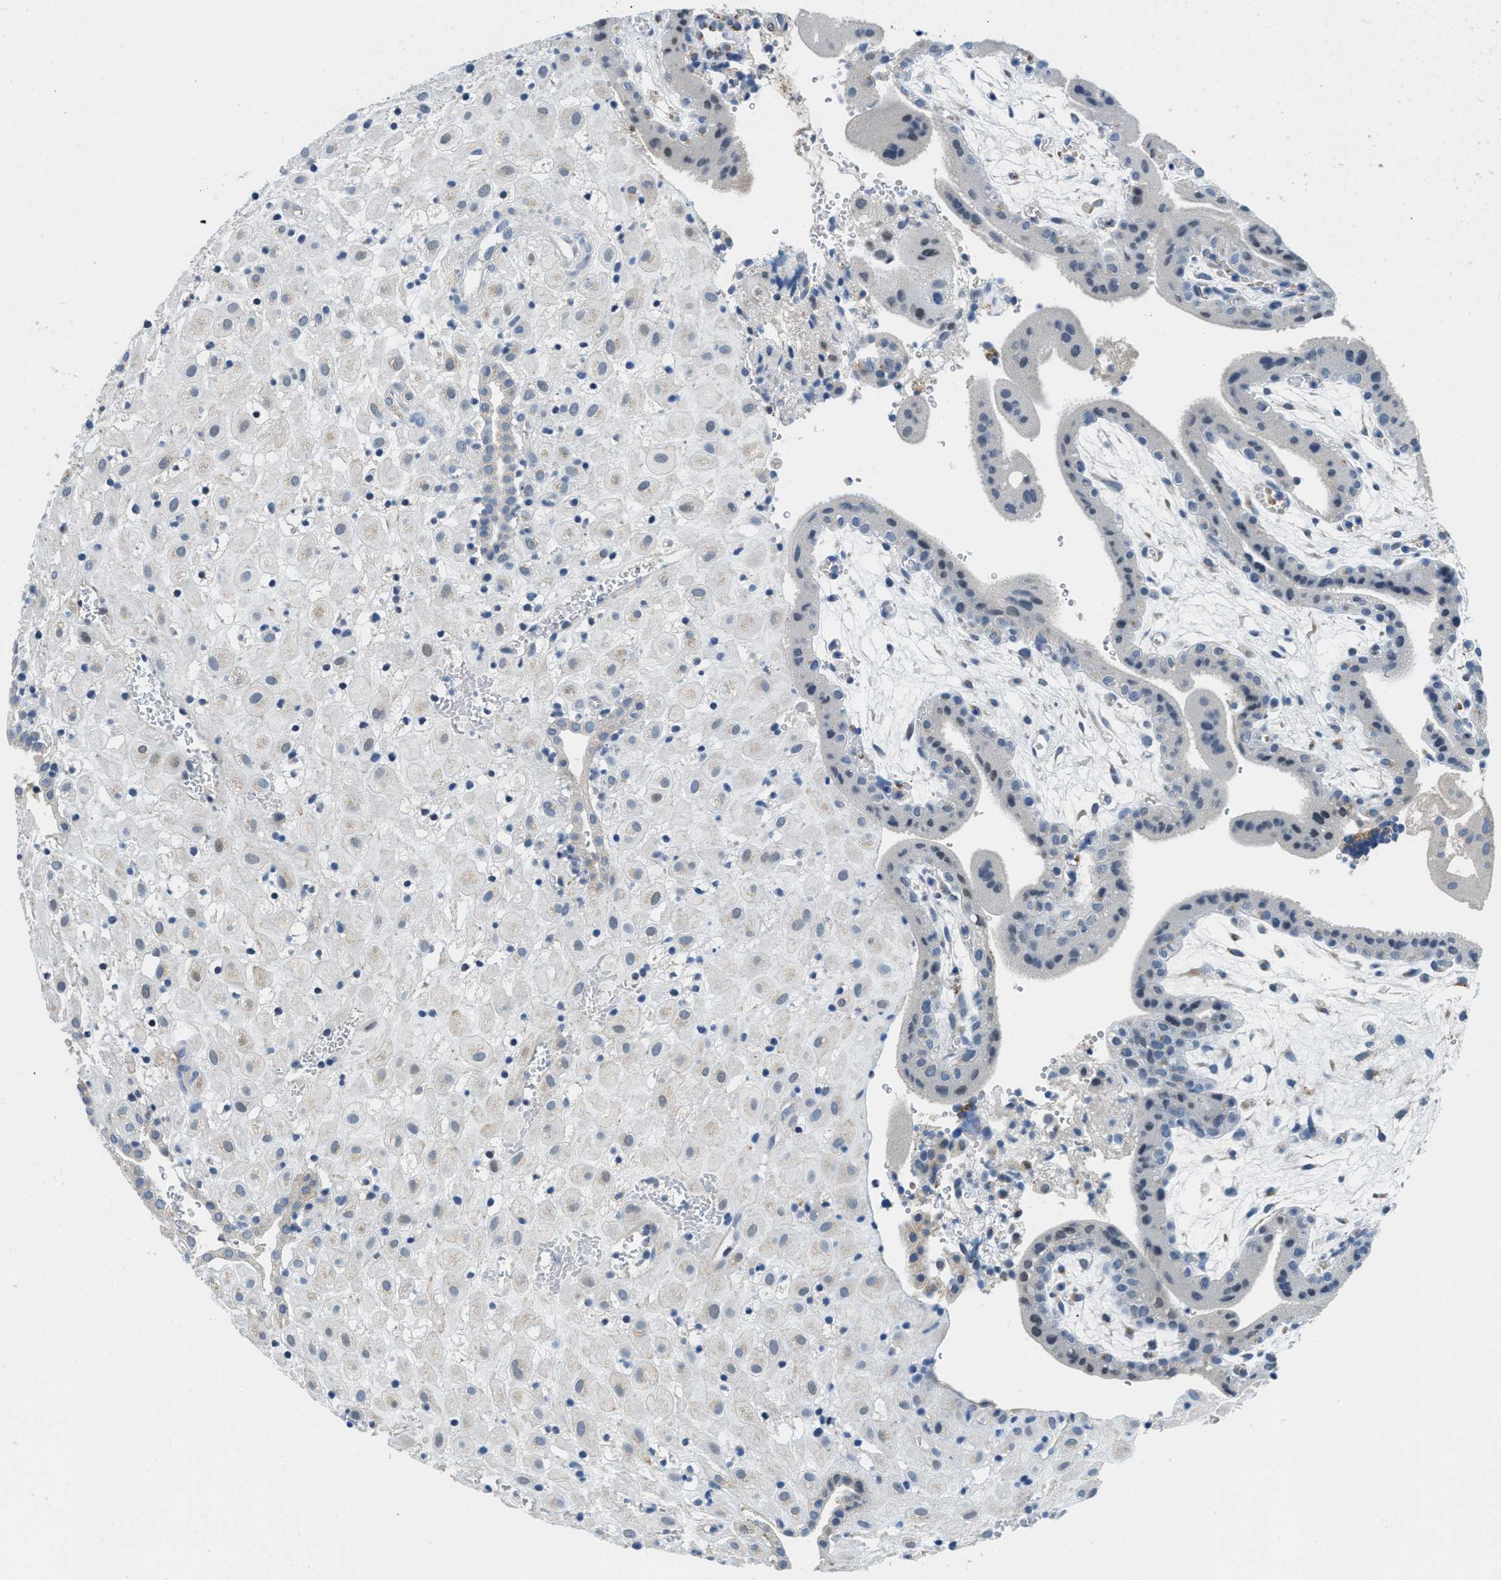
{"staining": {"intensity": "negative", "quantity": "none", "location": "none"}, "tissue": "placenta", "cell_type": "Decidual cells", "image_type": "normal", "snomed": [{"axis": "morphology", "description": "Normal tissue, NOS"}, {"axis": "topography", "description": "Placenta"}], "caption": "This photomicrograph is of unremarkable placenta stained with immunohistochemistry (IHC) to label a protein in brown with the nuclei are counter-stained blue. There is no staining in decidual cells.", "gene": "TSPAN3", "patient": {"sex": "female", "age": 18}}